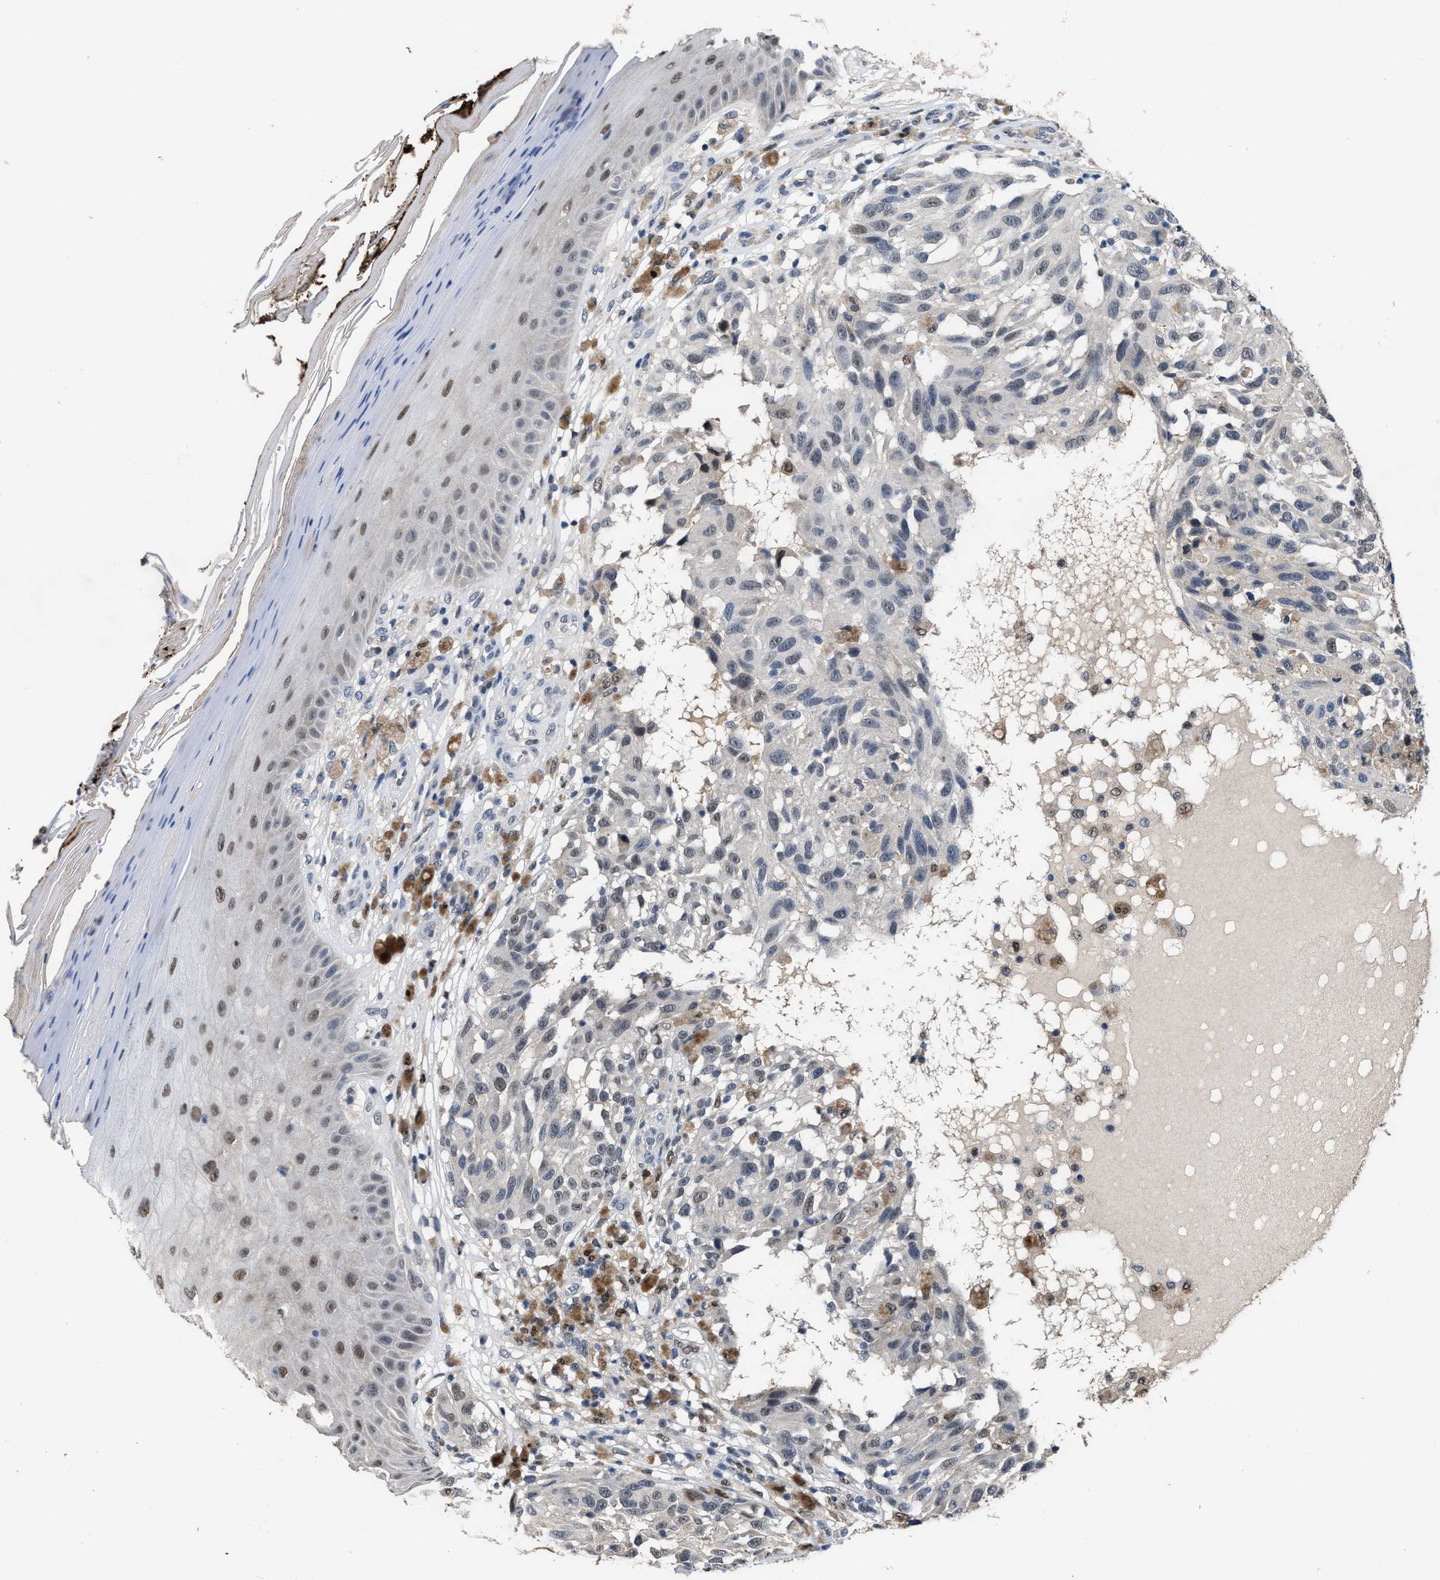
{"staining": {"intensity": "negative", "quantity": "none", "location": "none"}, "tissue": "melanoma", "cell_type": "Tumor cells", "image_type": "cancer", "snomed": [{"axis": "morphology", "description": "Malignant melanoma, NOS"}, {"axis": "topography", "description": "Skin"}], "caption": "Tumor cells are negative for protein expression in human melanoma. Nuclei are stained in blue.", "gene": "ZNF20", "patient": {"sex": "female", "age": 73}}